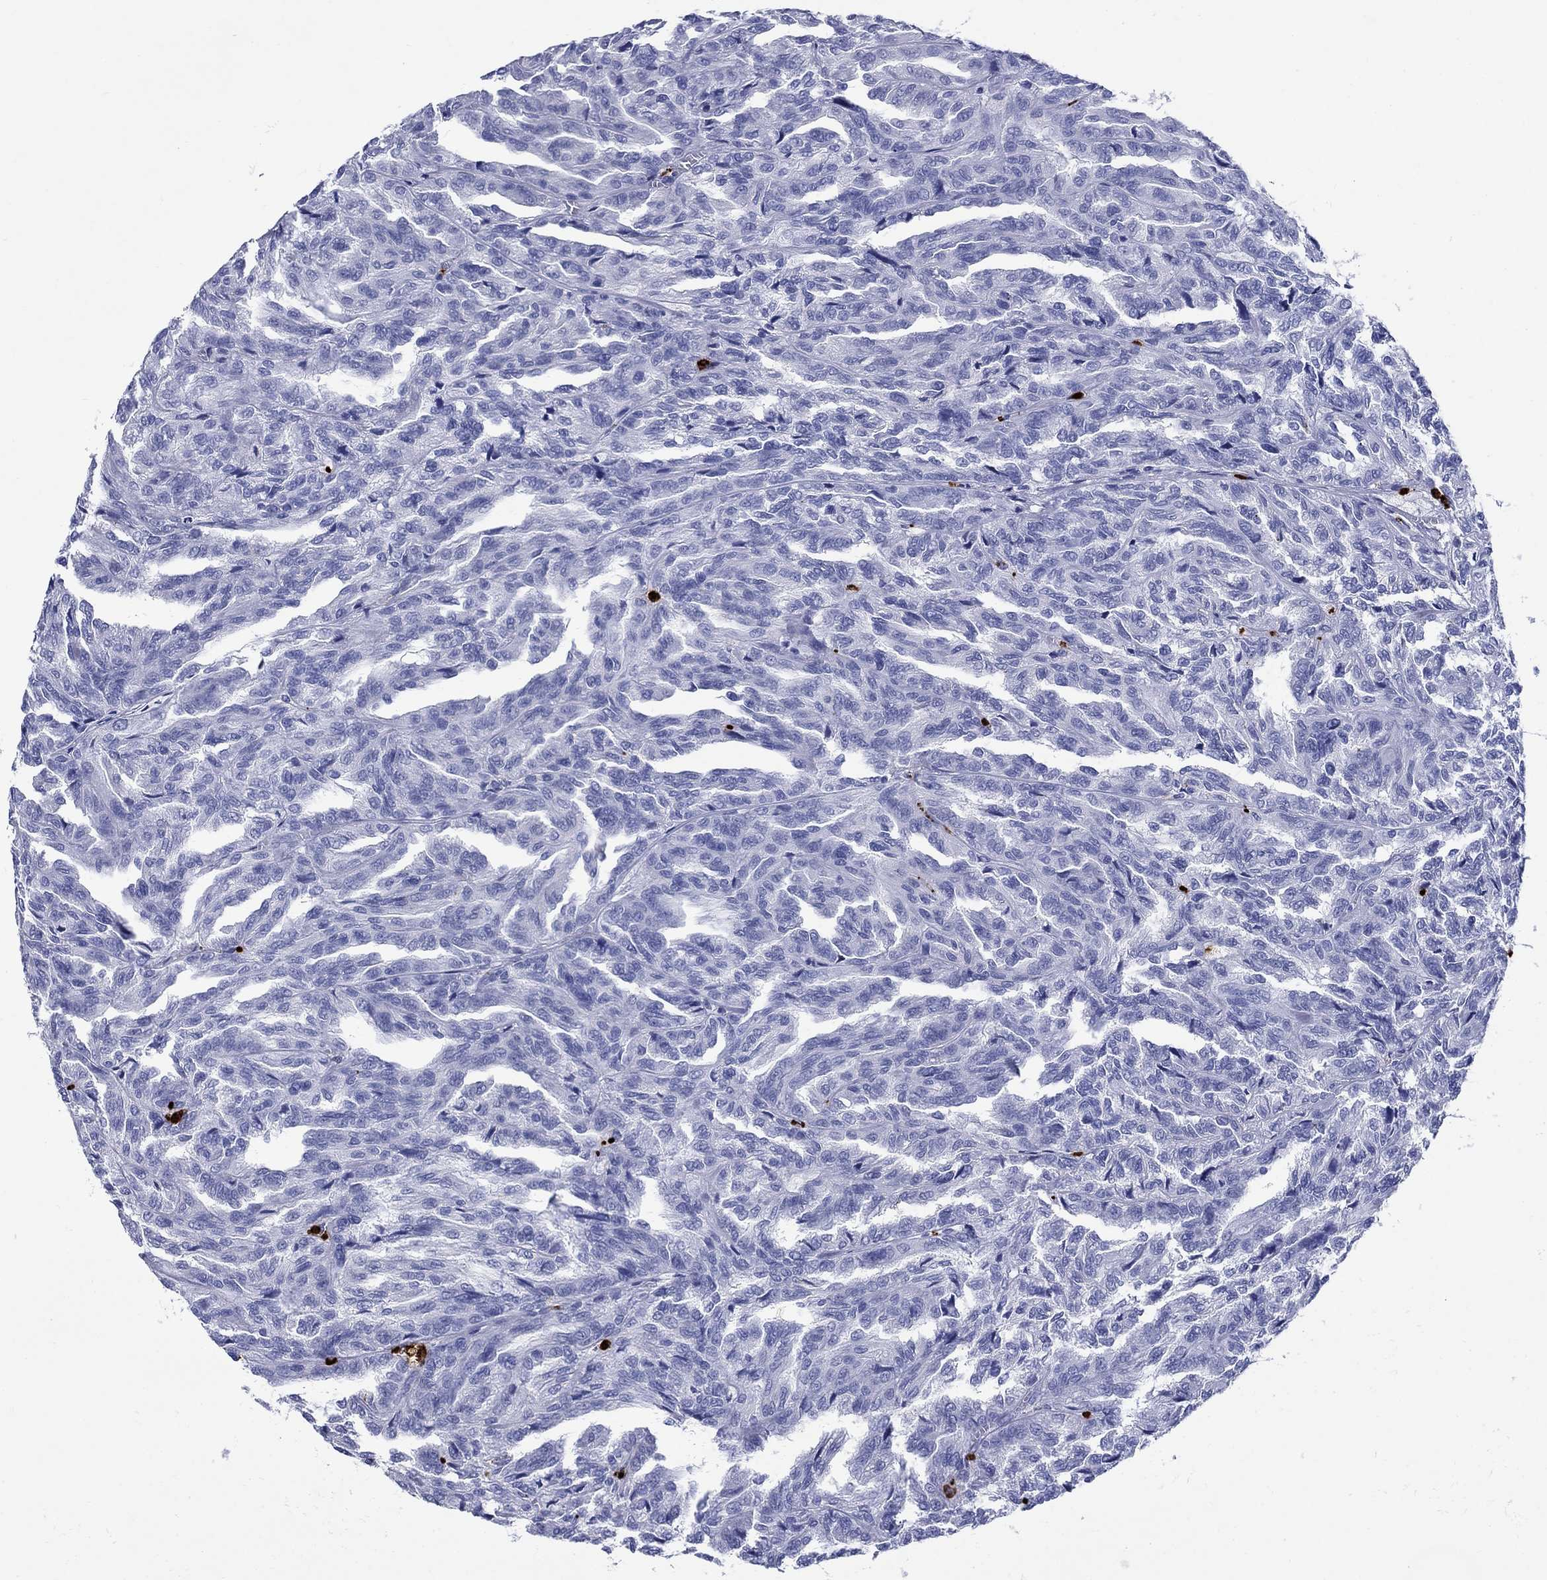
{"staining": {"intensity": "negative", "quantity": "none", "location": "none"}, "tissue": "renal cancer", "cell_type": "Tumor cells", "image_type": "cancer", "snomed": [{"axis": "morphology", "description": "Adenocarcinoma, NOS"}, {"axis": "topography", "description": "Kidney"}], "caption": "The histopathology image demonstrates no staining of tumor cells in renal adenocarcinoma.", "gene": "AZU1", "patient": {"sex": "male", "age": 79}}